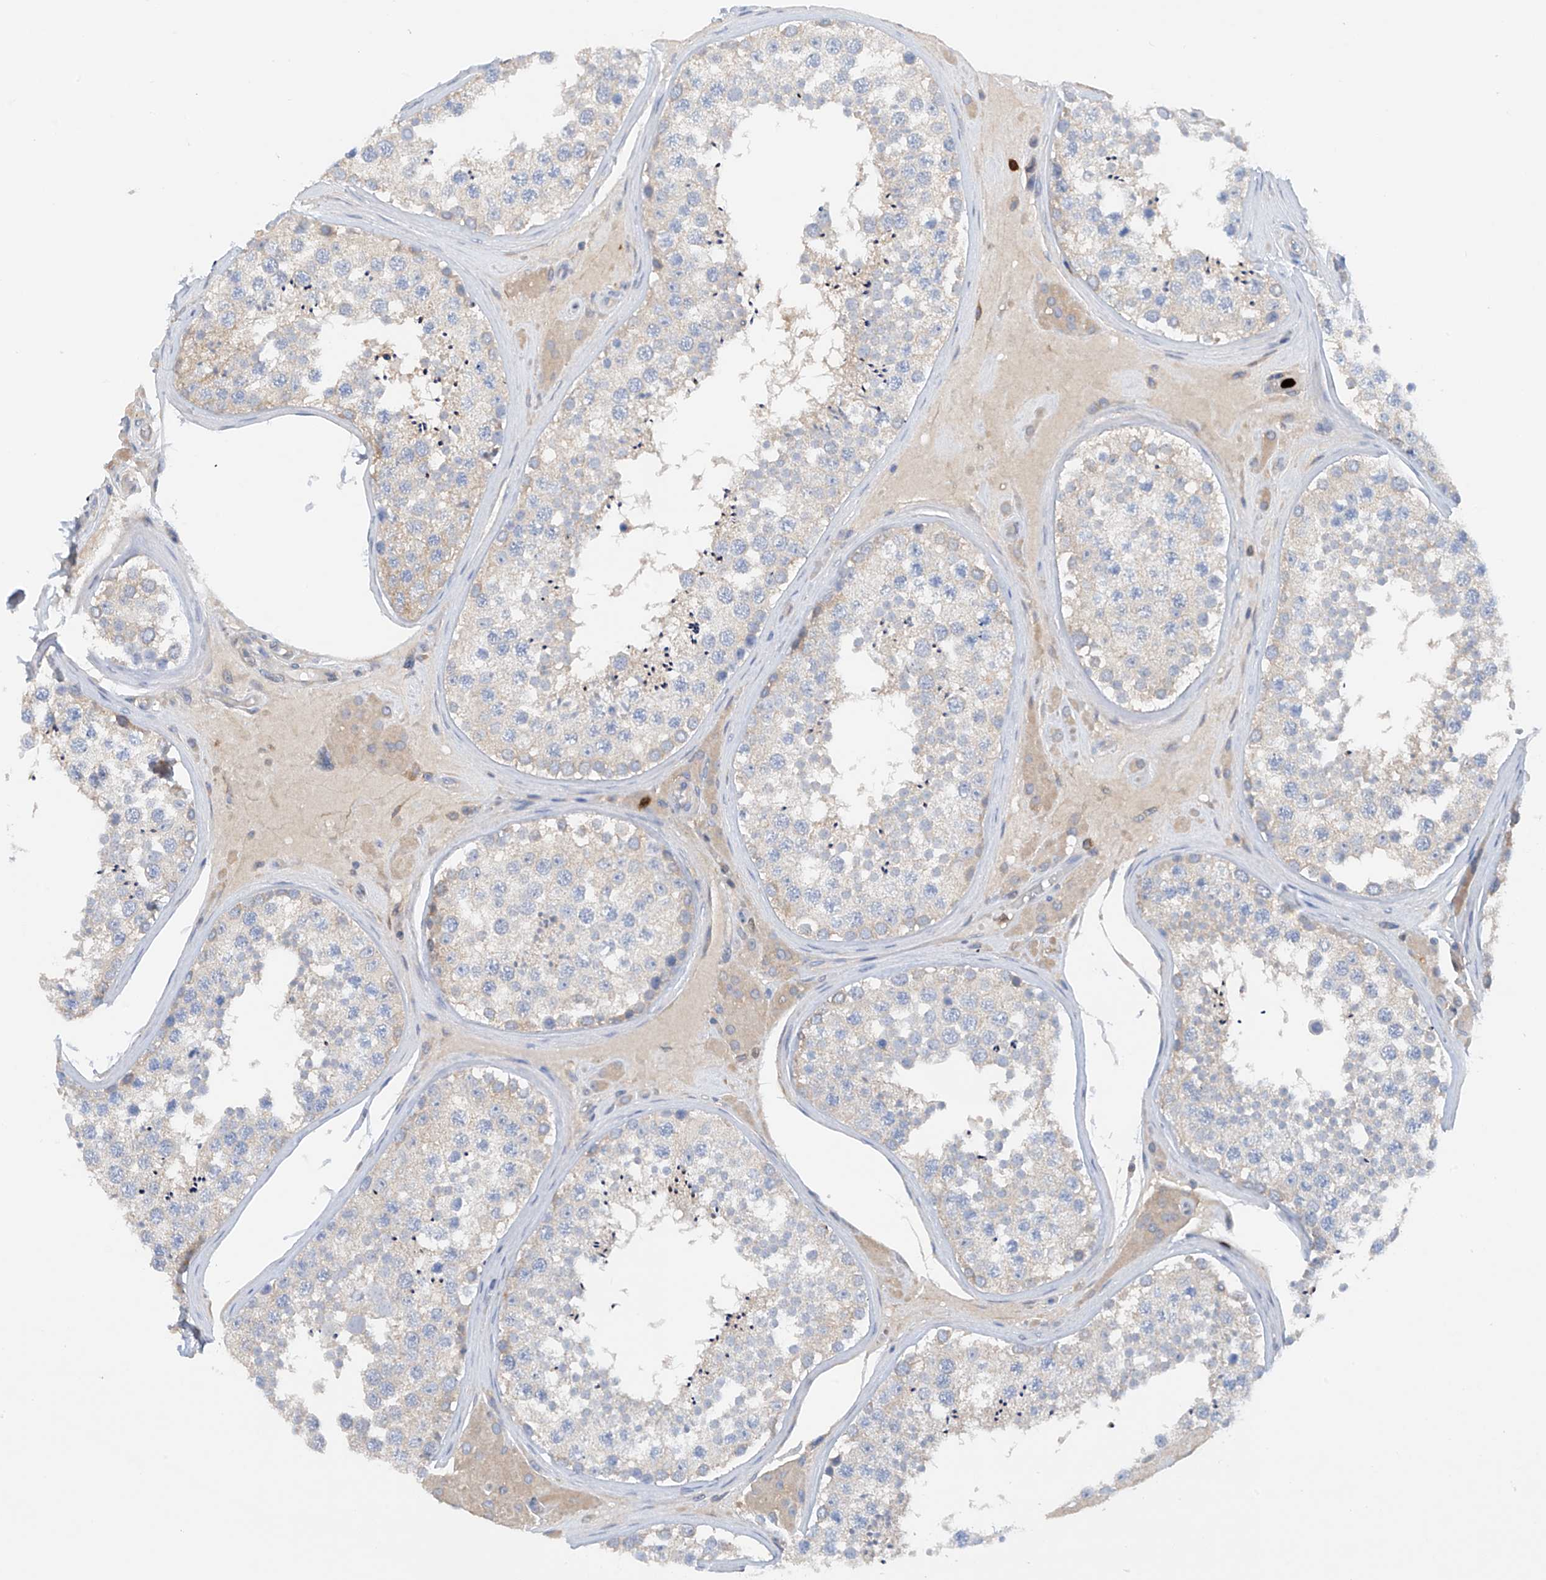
{"staining": {"intensity": "weak", "quantity": "<25%", "location": "cytoplasmic/membranous"}, "tissue": "testis", "cell_type": "Cells in seminiferous ducts", "image_type": "normal", "snomed": [{"axis": "morphology", "description": "Normal tissue, NOS"}, {"axis": "topography", "description": "Testis"}], "caption": "IHC micrograph of normal testis: human testis stained with DAB (3,3'-diaminobenzidine) shows no significant protein expression in cells in seminiferous ducts. The staining was performed using DAB (3,3'-diaminobenzidine) to visualize the protein expression in brown, while the nuclei were stained in blue with hematoxylin (Magnification: 20x).", "gene": "PHACTR2", "patient": {"sex": "male", "age": 46}}